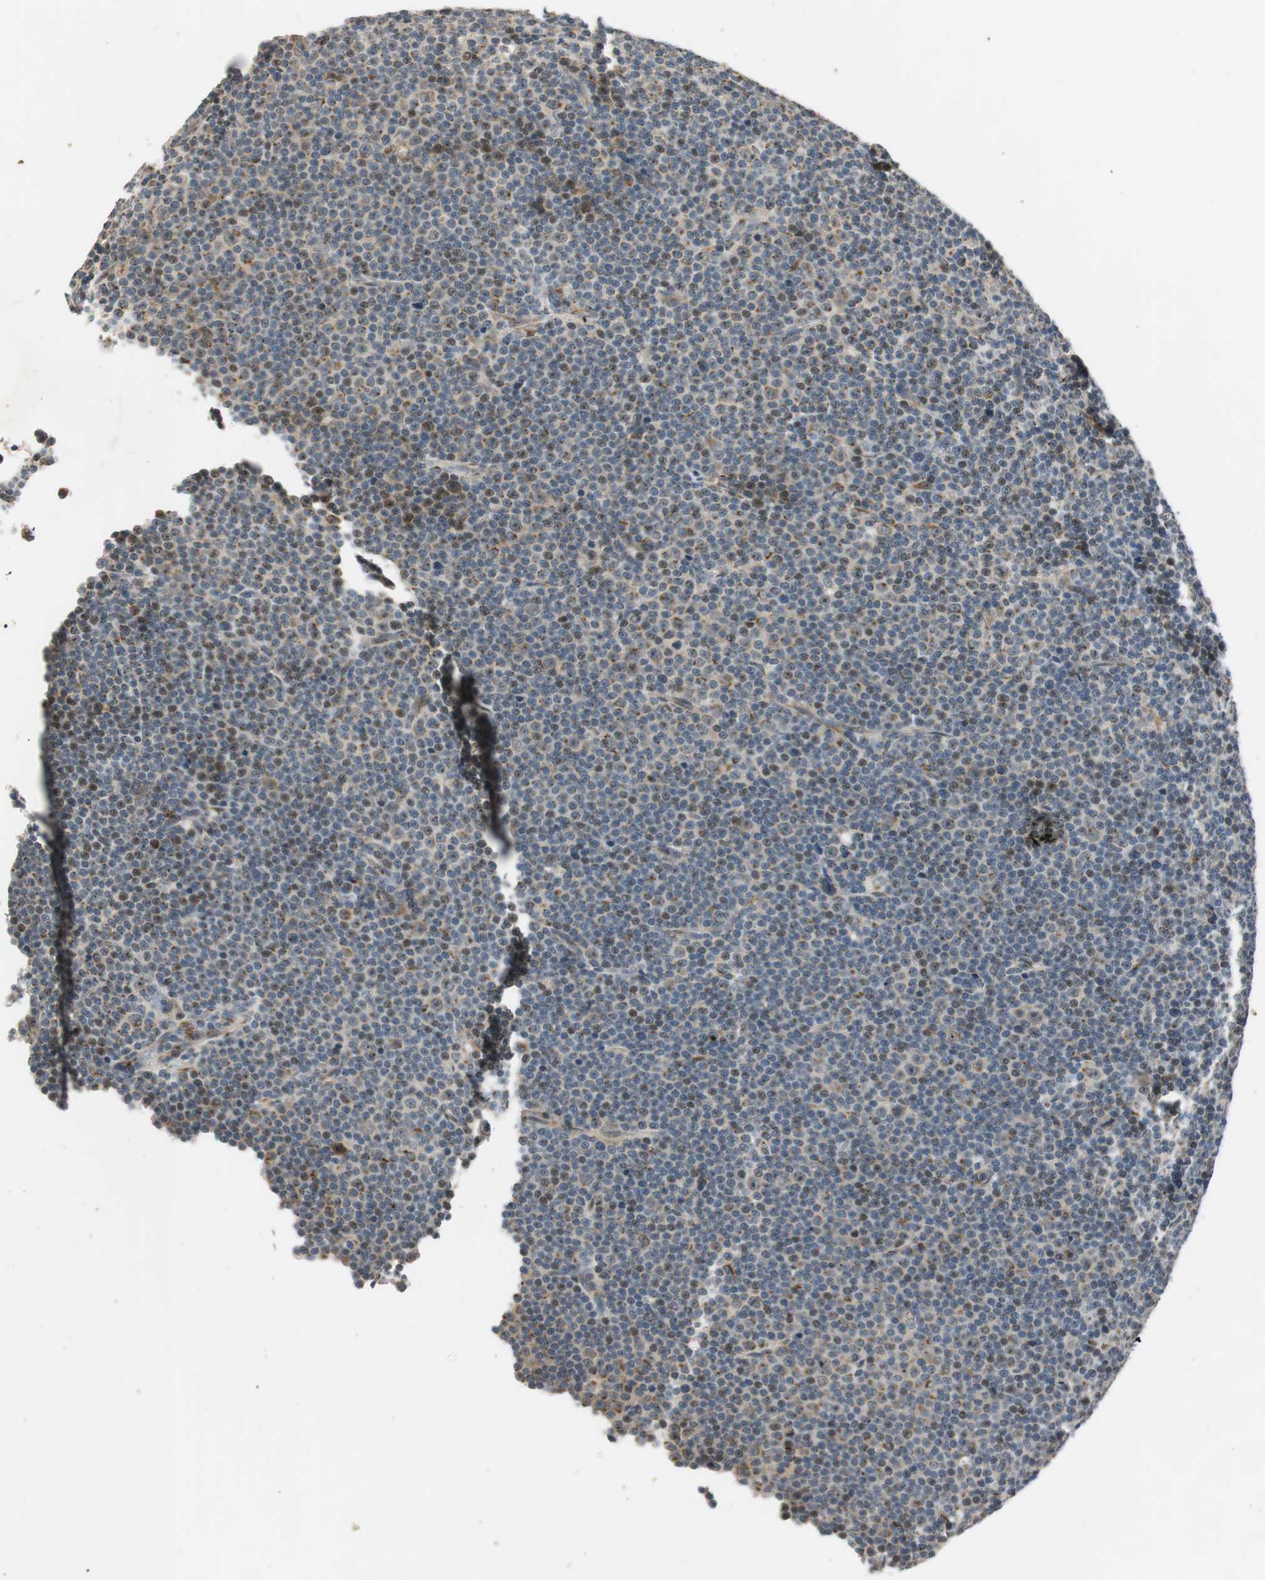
{"staining": {"intensity": "weak", "quantity": "<25%", "location": "cytoplasmic/membranous"}, "tissue": "lymphoma", "cell_type": "Tumor cells", "image_type": "cancer", "snomed": [{"axis": "morphology", "description": "Malignant lymphoma, non-Hodgkin's type, Low grade"}, {"axis": "topography", "description": "Lymph node"}], "caption": "A high-resolution micrograph shows immunohistochemistry staining of malignant lymphoma, non-Hodgkin's type (low-grade), which demonstrates no significant staining in tumor cells.", "gene": "NEO1", "patient": {"sex": "female", "age": 67}}